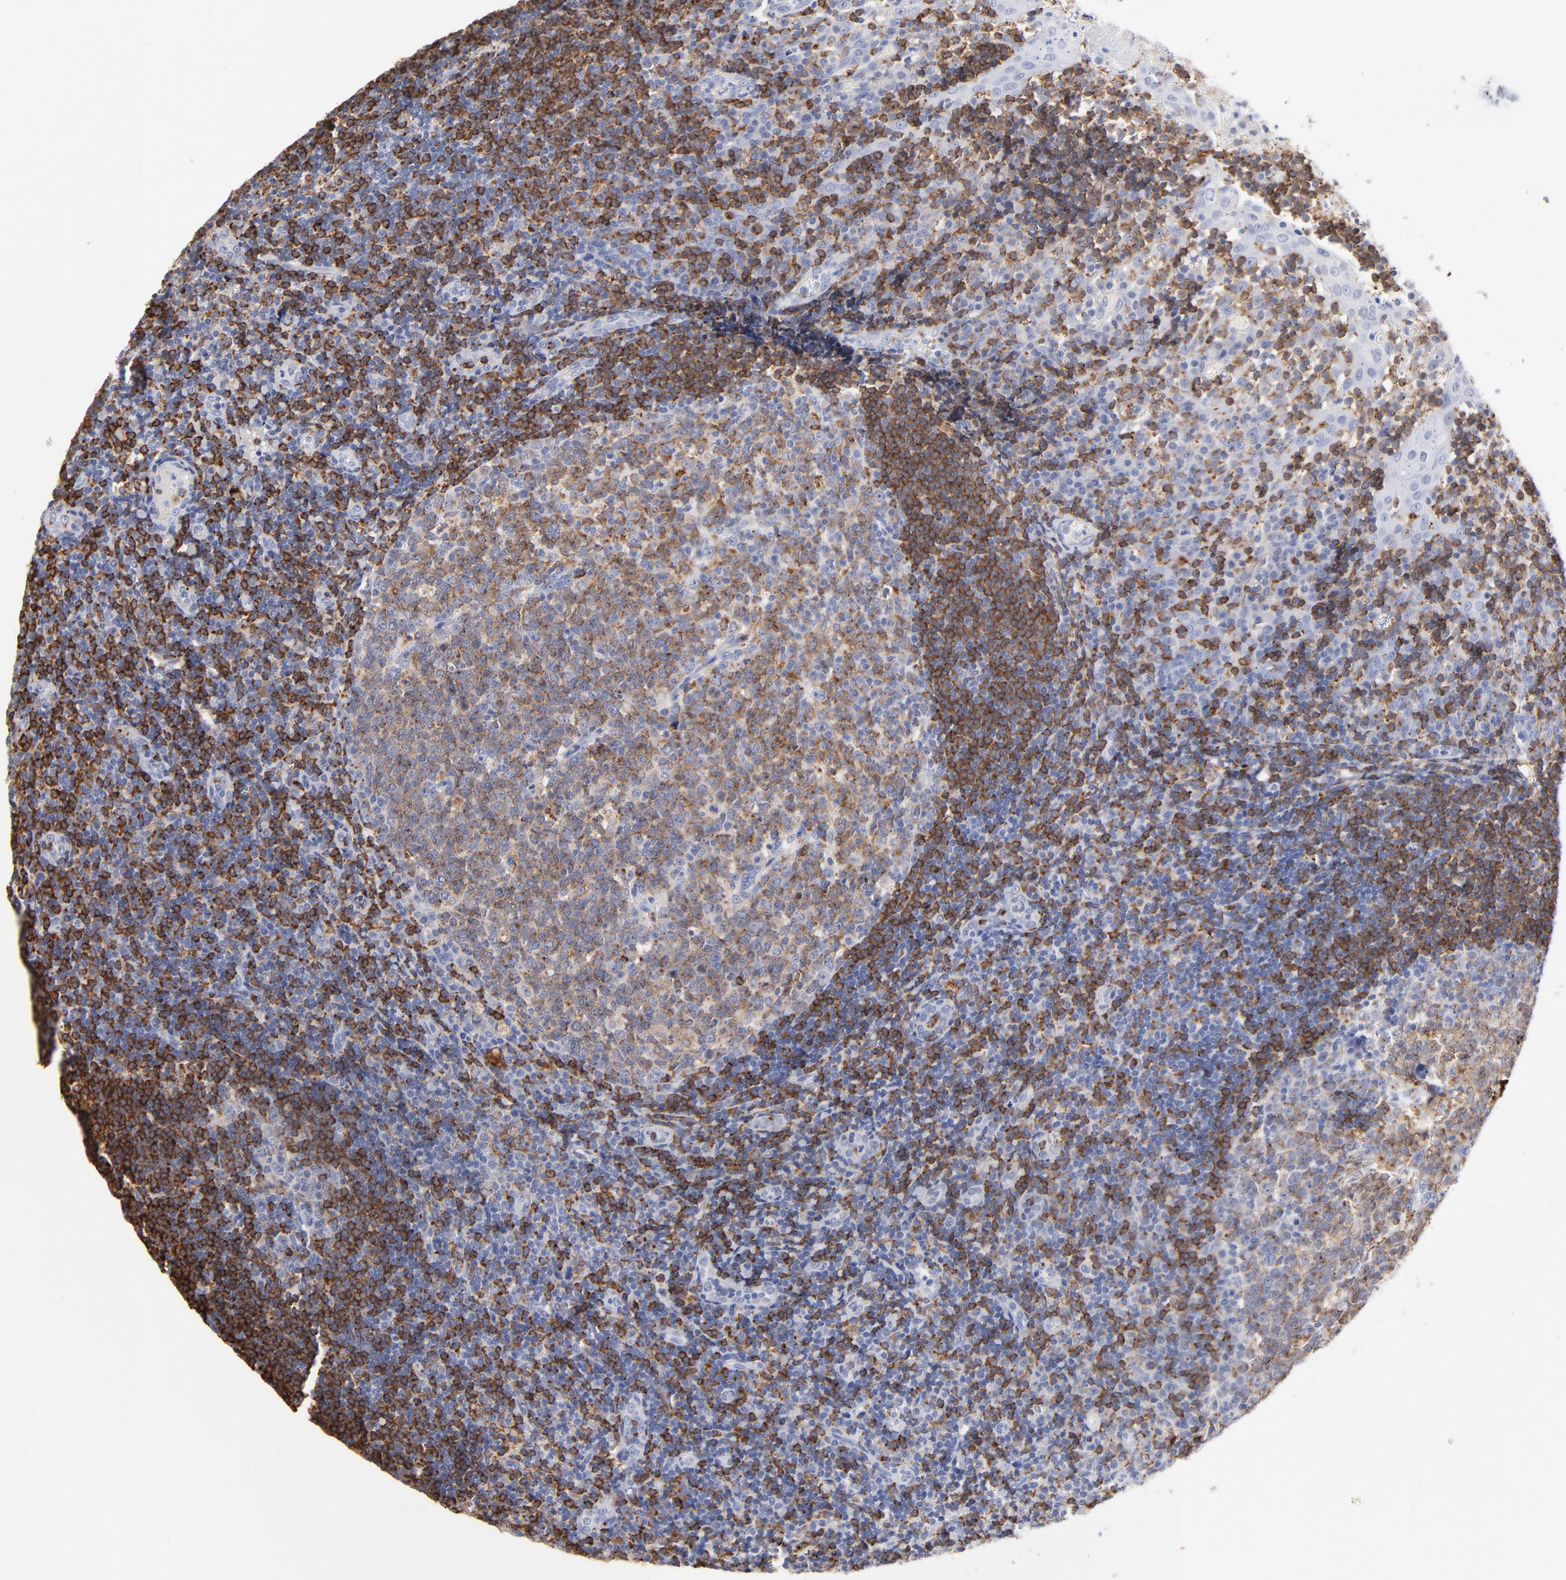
{"staining": {"intensity": "moderate", "quantity": "25%-75%", "location": "cytoplasmic/membranous"}, "tissue": "tonsil", "cell_type": "Germinal center cells", "image_type": "normal", "snomed": [{"axis": "morphology", "description": "Normal tissue, NOS"}, {"axis": "topography", "description": "Tonsil"}], "caption": "Tonsil stained for a protein (brown) demonstrates moderate cytoplasmic/membranous positive expression in about 25%-75% of germinal center cells.", "gene": "CD180", "patient": {"sex": "female", "age": 40}}